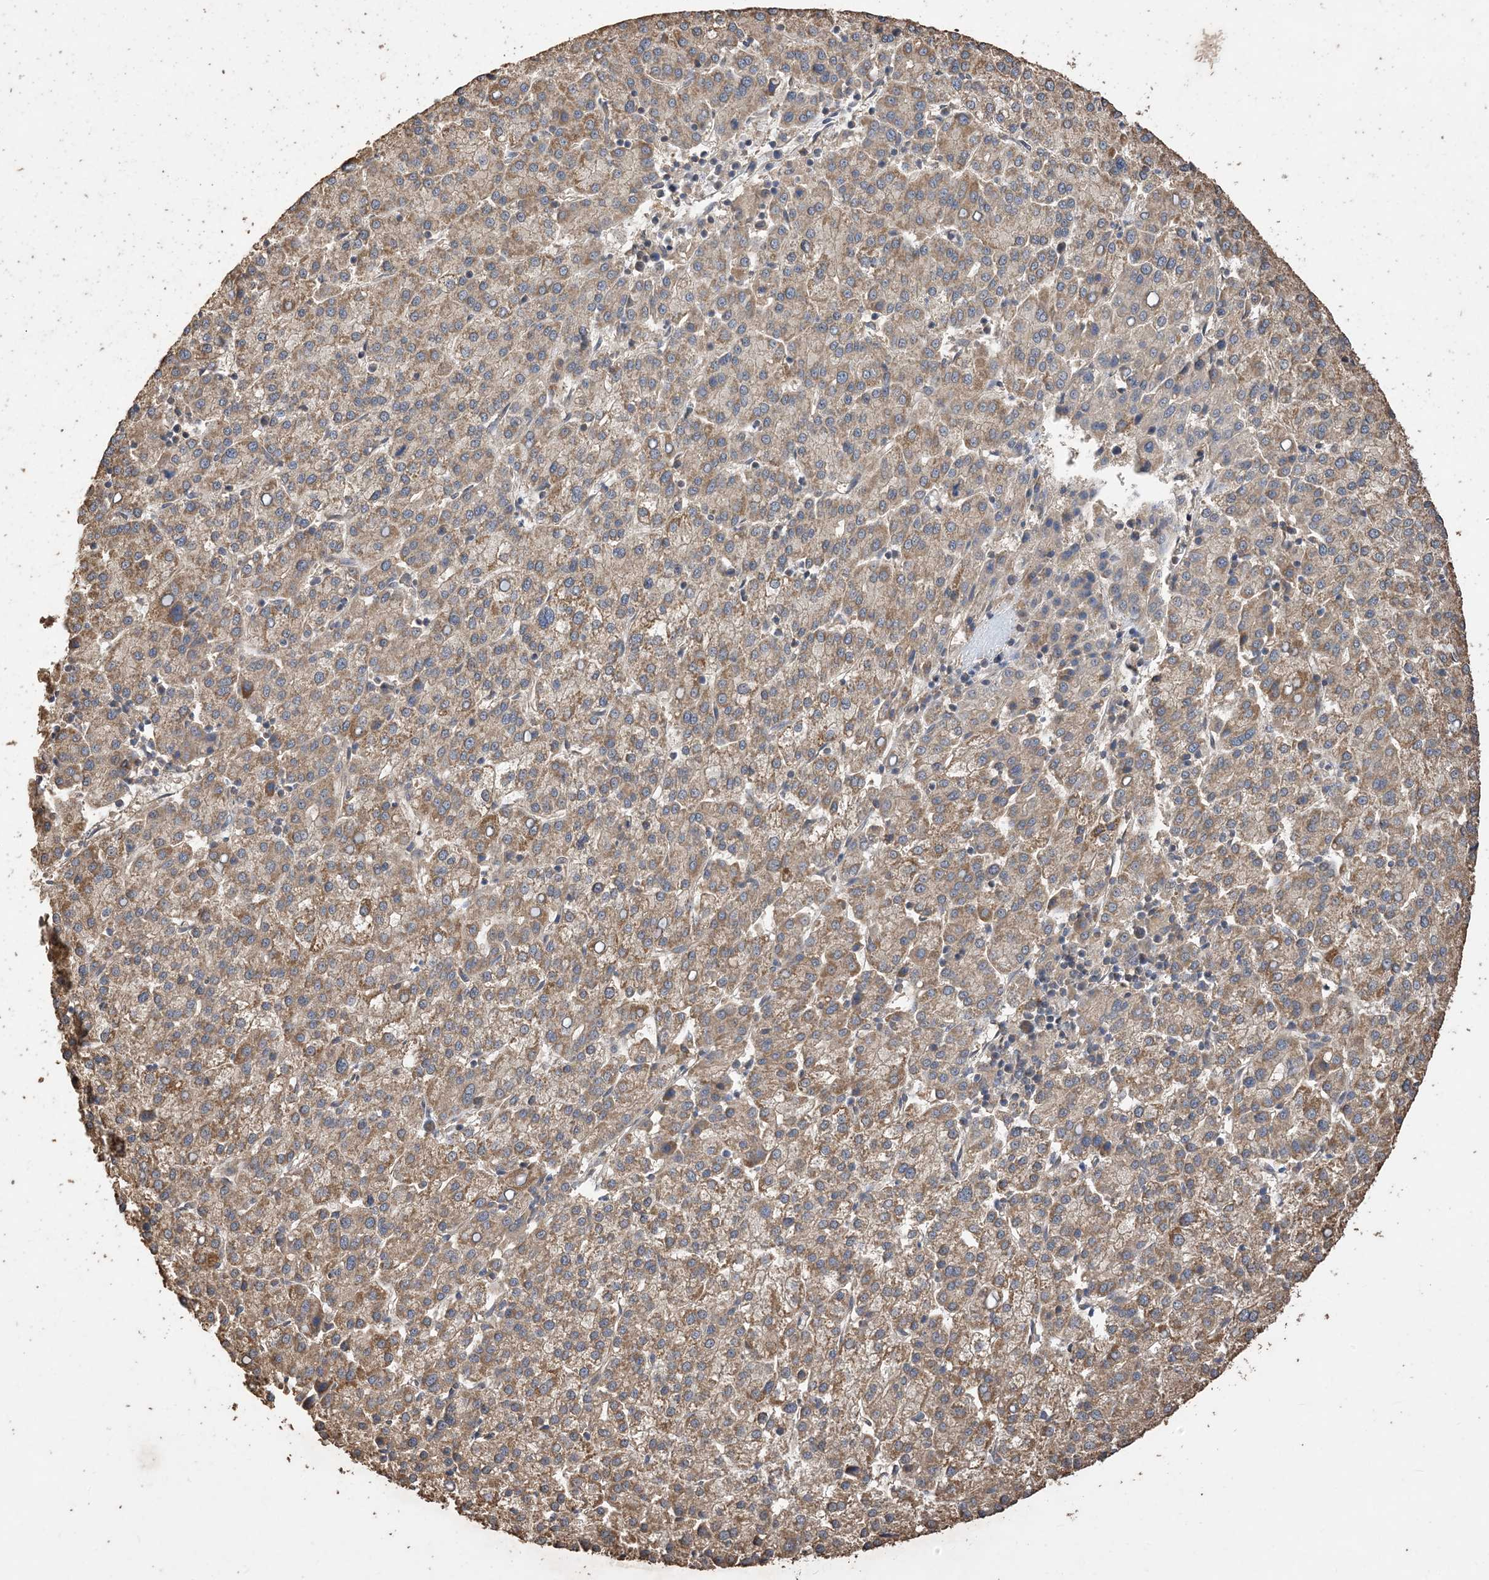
{"staining": {"intensity": "moderate", "quantity": ">75%", "location": "cytoplasmic/membranous"}, "tissue": "liver cancer", "cell_type": "Tumor cells", "image_type": "cancer", "snomed": [{"axis": "morphology", "description": "Carcinoma, Hepatocellular, NOS"}, {"axis": "topography", "description": "Liver"}], "caption": "The immunohistochemical stain labels moderate cytoplasmic/membranous staining in tumor cells of liver hepatocellular carcinoma tissue. (brown staining indicates protein expression, while blue staining denotes nuclei).", "gene": "ZKSCAN5", "patient": {"sex": "female", "age": 58}}